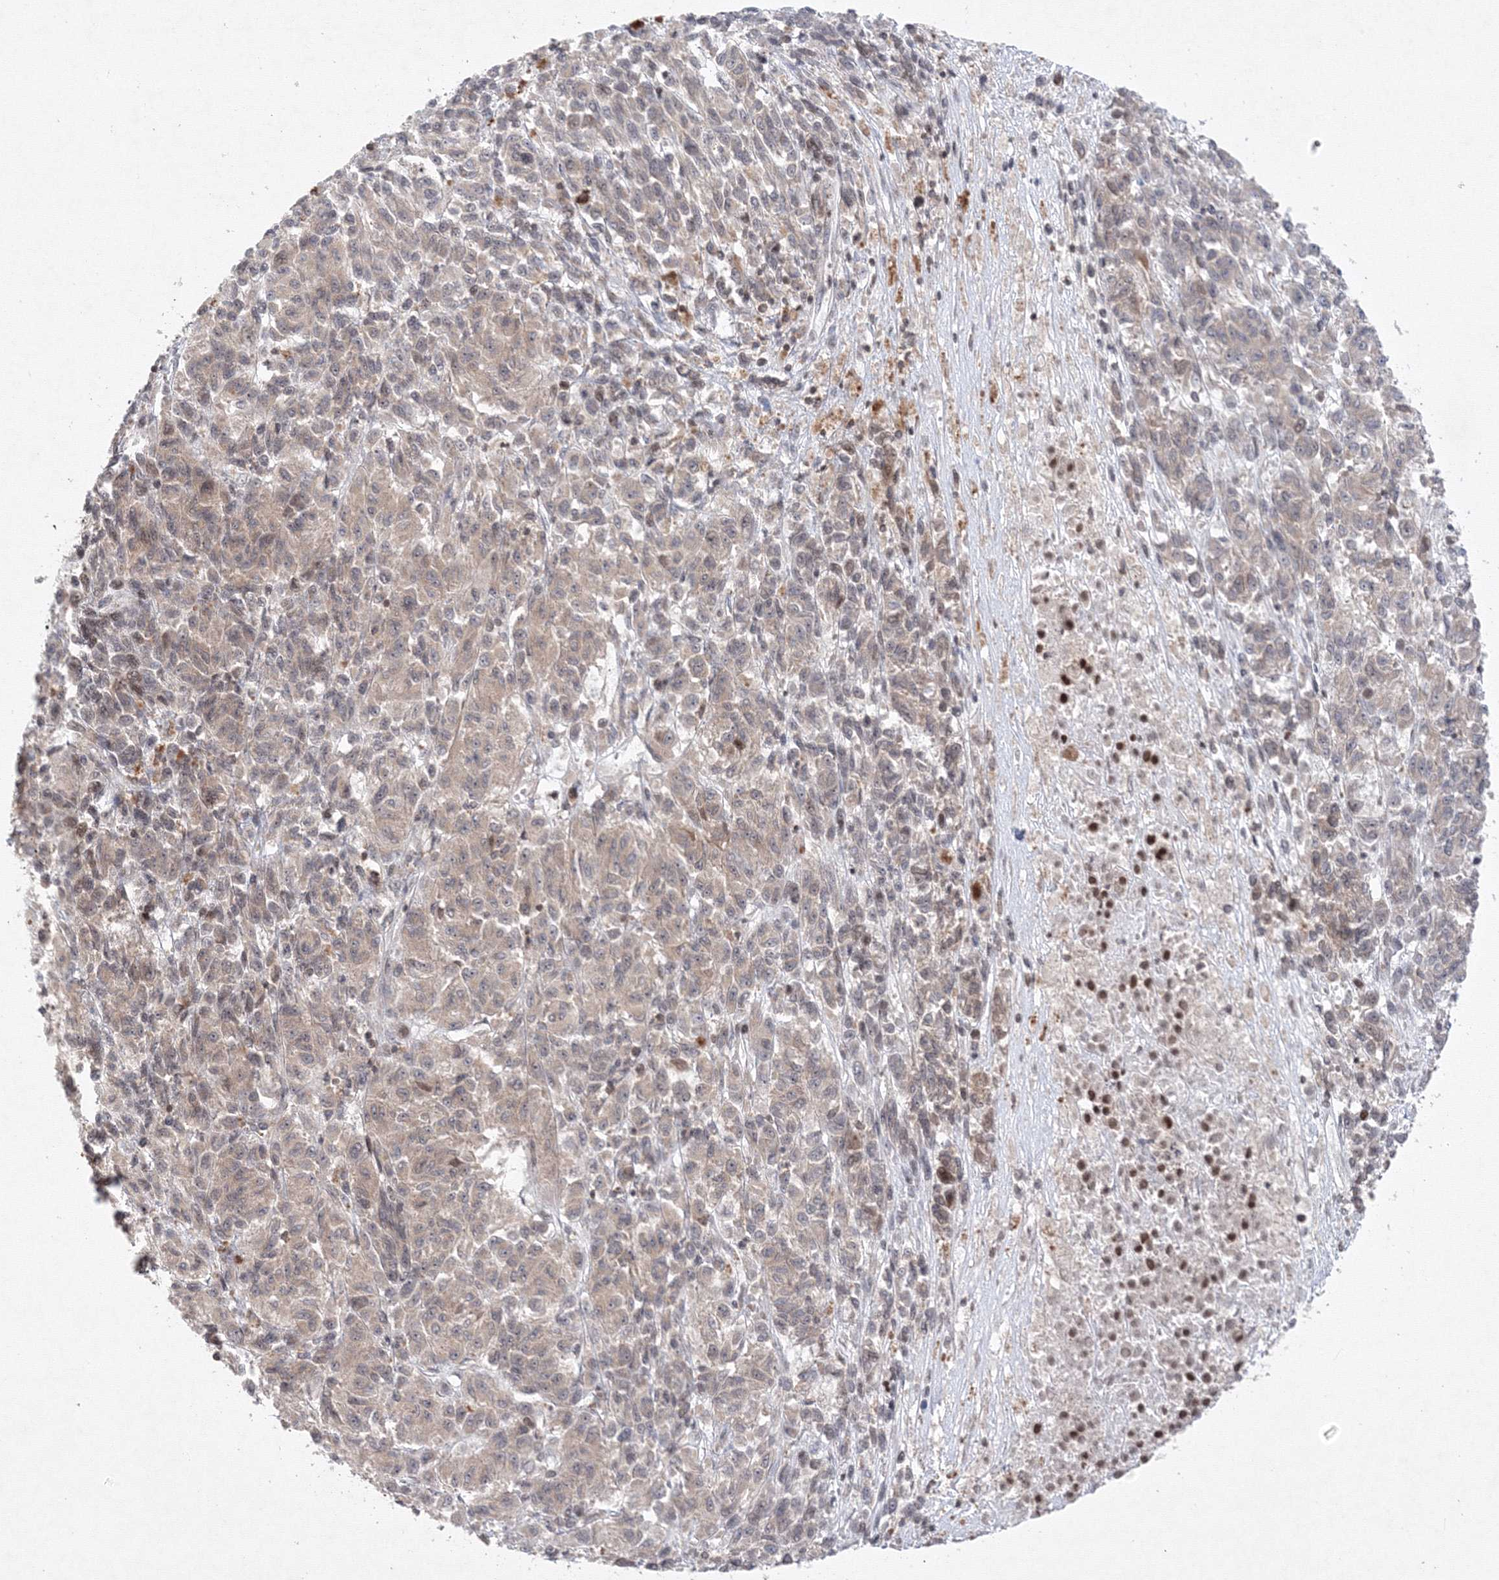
{"staining": {"intensity": "weak", "quantity": ">75%", "location": "cytoplasmic/membranous"}, "tissue": "melanoma", "cell_type": "Tumor cells", "image_type": "cancer", "snomed": [{"axis": "morphology", "description": "Malignant melanoma, Metastatic site"}, {"axis": "topography", "description": "Lung"}], "caption": "The image displays immunohistochemical staining of melanoma. There is weak cytoplasmic/membranous positivity is appreciated in about >75% of tumor cells.", "gene": "MKRN2", "patient": {"sex": "male", "age": 64}}